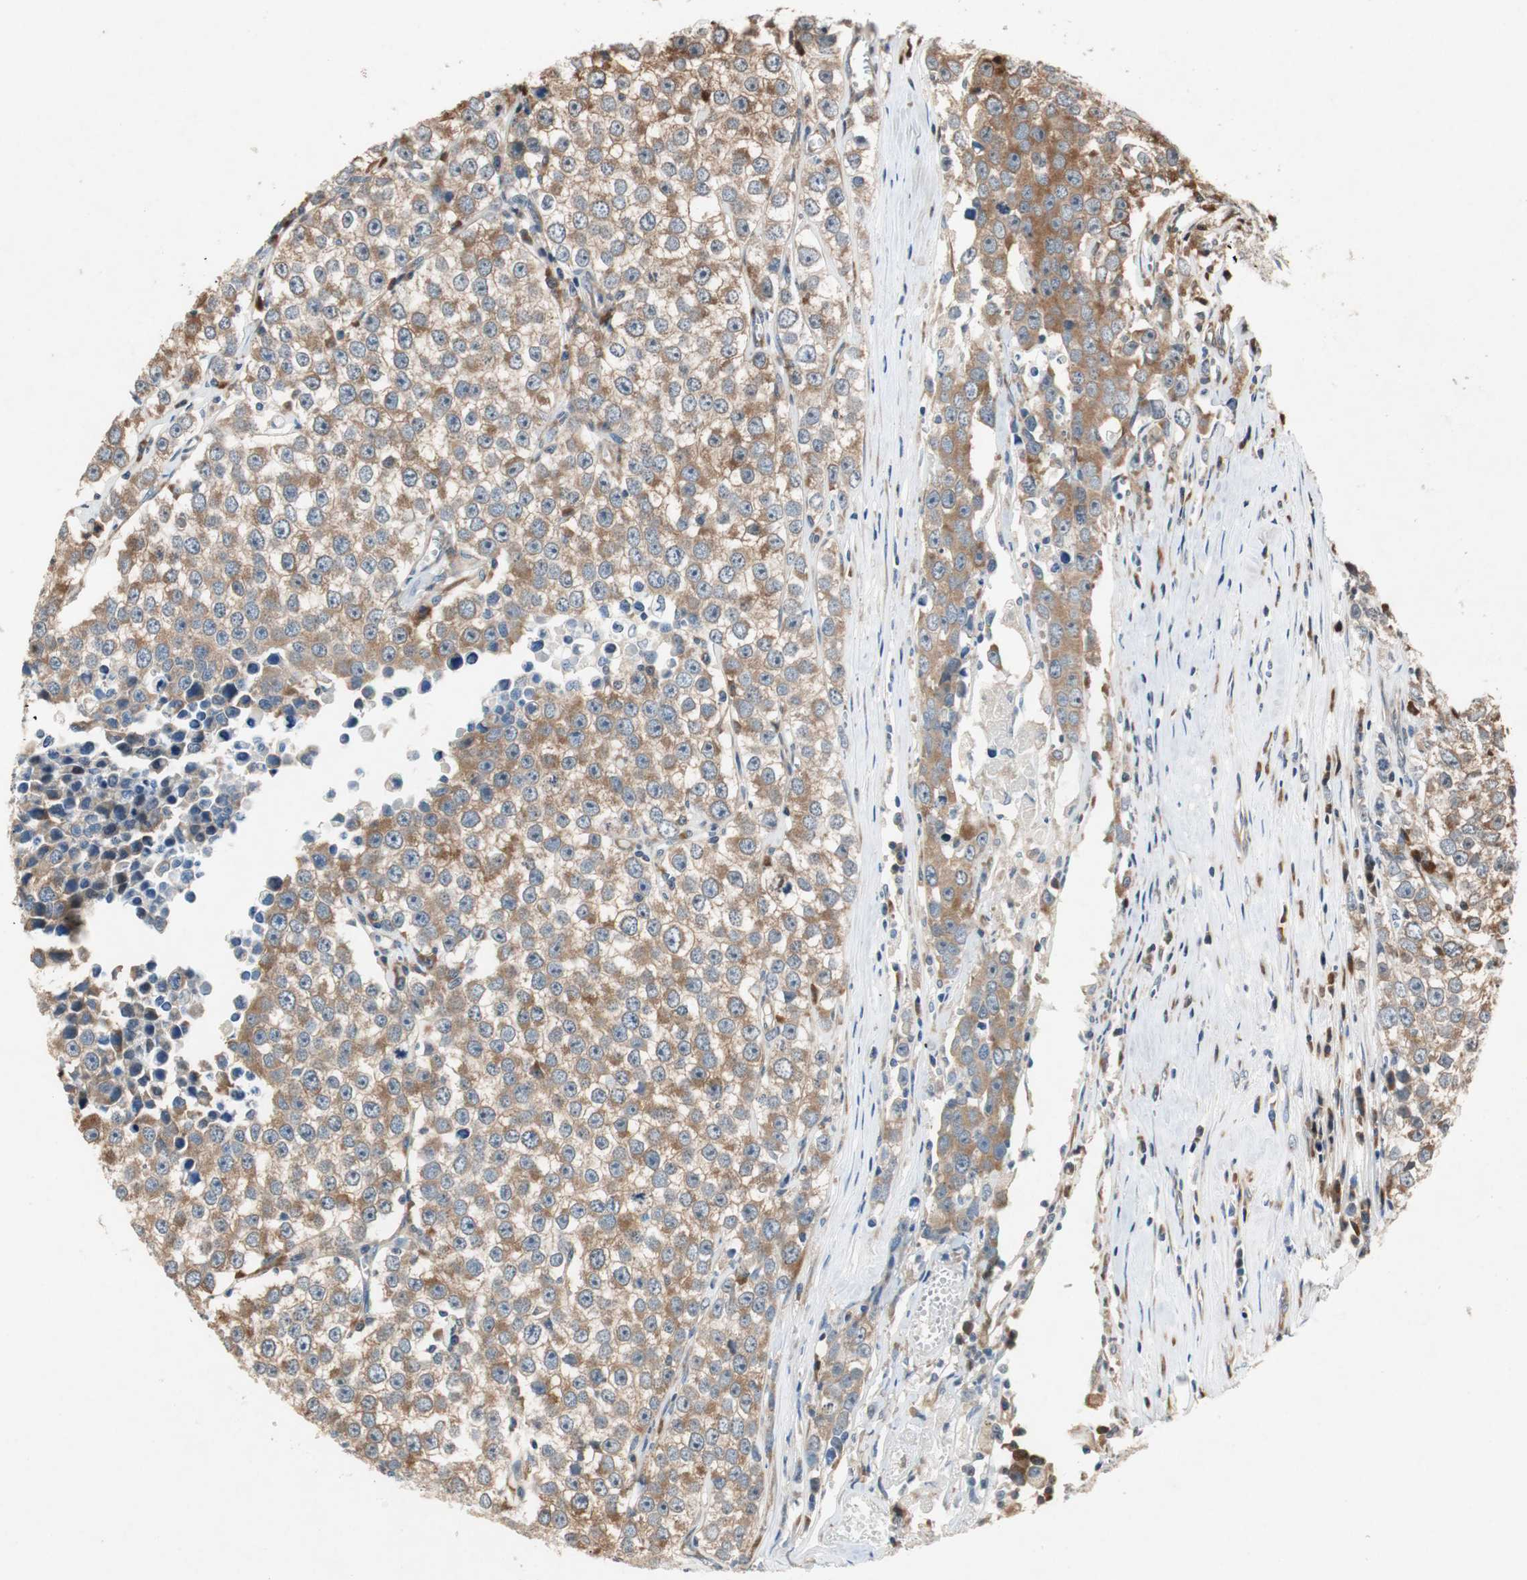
{"staining": {"intensity": "moderate", "quantity": ">75%", "location": "cytoplasmic/membranous"}, "tissue": "testis cancer", "cell_type": "Tumor cells", "image_type": "cancer", "snomed": [{"axis": "morphology", "description": "Seminoma, NOS"}, {"axis": "morphology", "description": "Carcinoma, Embryonal, NOS"}, {"axis": "topography", "description": "Testis"}], "caption": "There is medium levels of moderate cytoplasmic/membranous staining in tumor cells of testis cancer, as demonstrated by immunohistochemical staining (brown color).", "gene": "RPL35", "patient": {"sex": "male", "age": 52}}